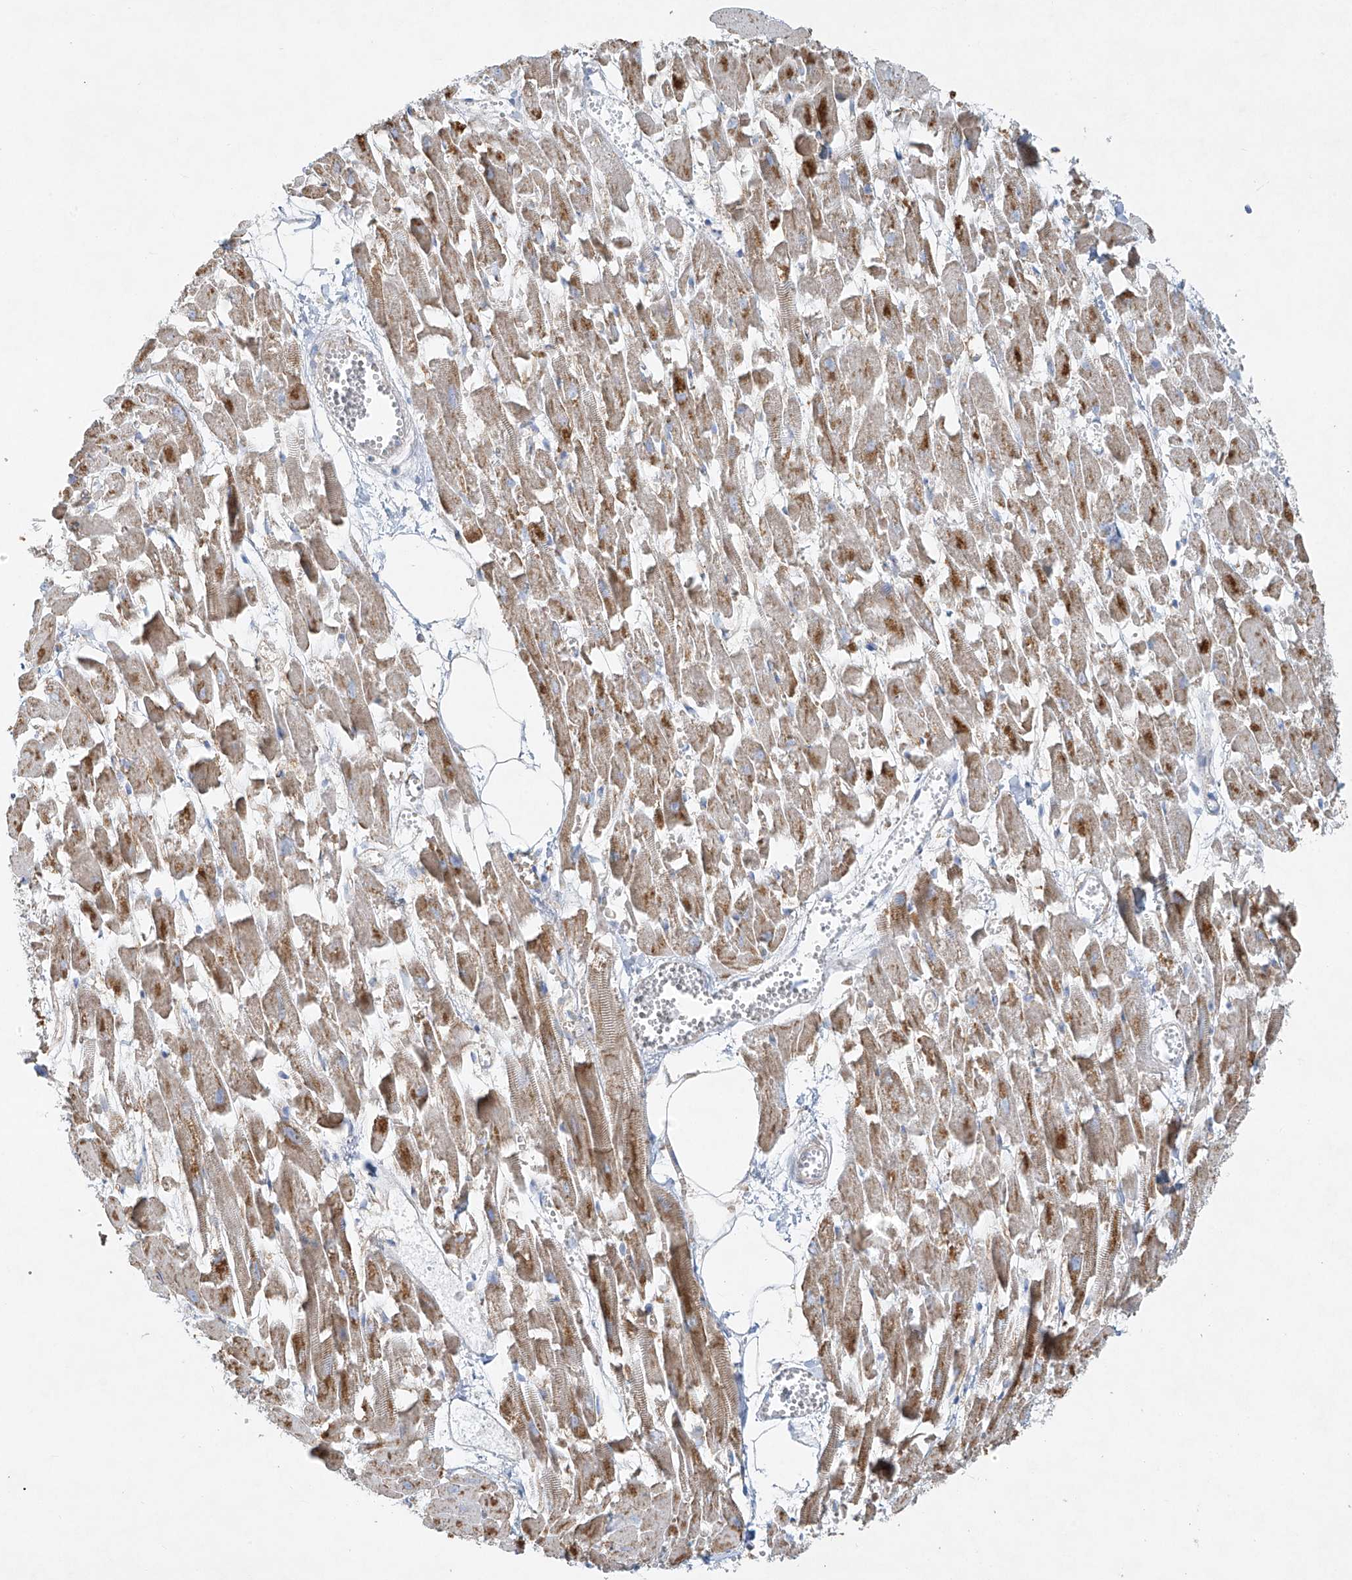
{"staining": {"intensity": "moderate", "quantity": ">75%", "location": "cytoplasmic/membranous"}, "tissue": "heart muscle", "cell_type": "Cardiomyocytes", "image_type": "normal", "snomed": [{"axis": "morphology", "description": "Normal tissue, NOS"}, {"axis": "topography", "description": "Heart"}], "caption": "Immunohistochemical staining of unremarkable heart muscle demonstrates >75% levels of moderate cytoplasmic/membranous protein expression in approximately >75% of cardiomyocytes. (Stains: DAB (3,3'-diaminobenzidine) in brown, nuclei in blue, Microscopy: brightfield microscopy at high magnification).", "gene": "VAMP5", "patient": {"sex": "female", "age": 64}}